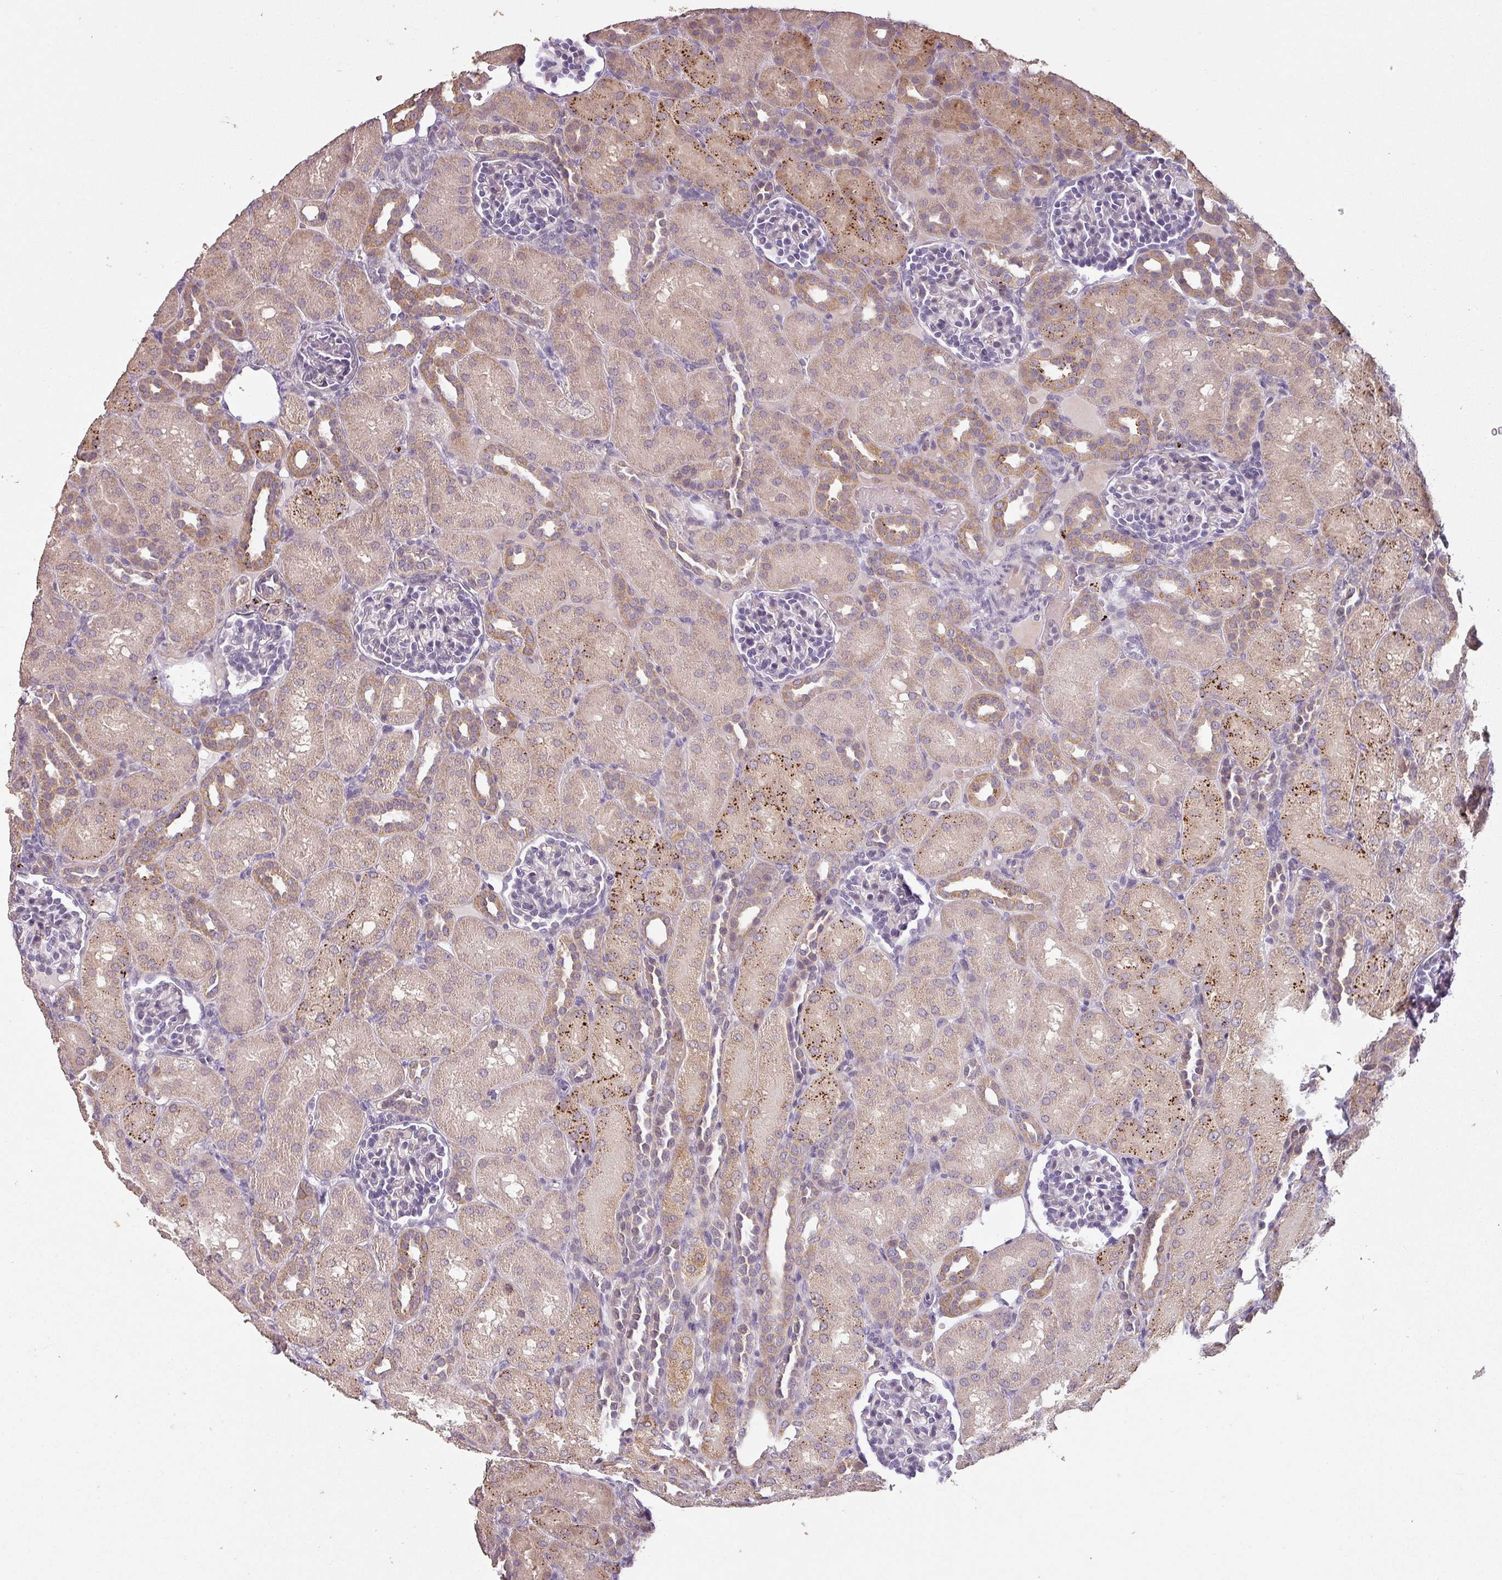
{"staining": {"intensity": "negative", "quantity": "none", "location": "none"}, "tissue": "kidney", "cell_type": "Cells in glomeruli", "image_type": "normal", "snomed": [{"axis": "morphology", "description": "Normal tissue, NOS"}, {"axis": "topography", "description": "Kidney"}], "caption": "The photomicrograph displays no significant expression in cells in glomeruli of kidney. (Stains: DAB immunohistochemistry with hematoxylin counter stain, Microscopy: brightfield microscopy at high magnification).", "gene": "LYPLA1", "patient": {"sex": "male", "age": 1}}